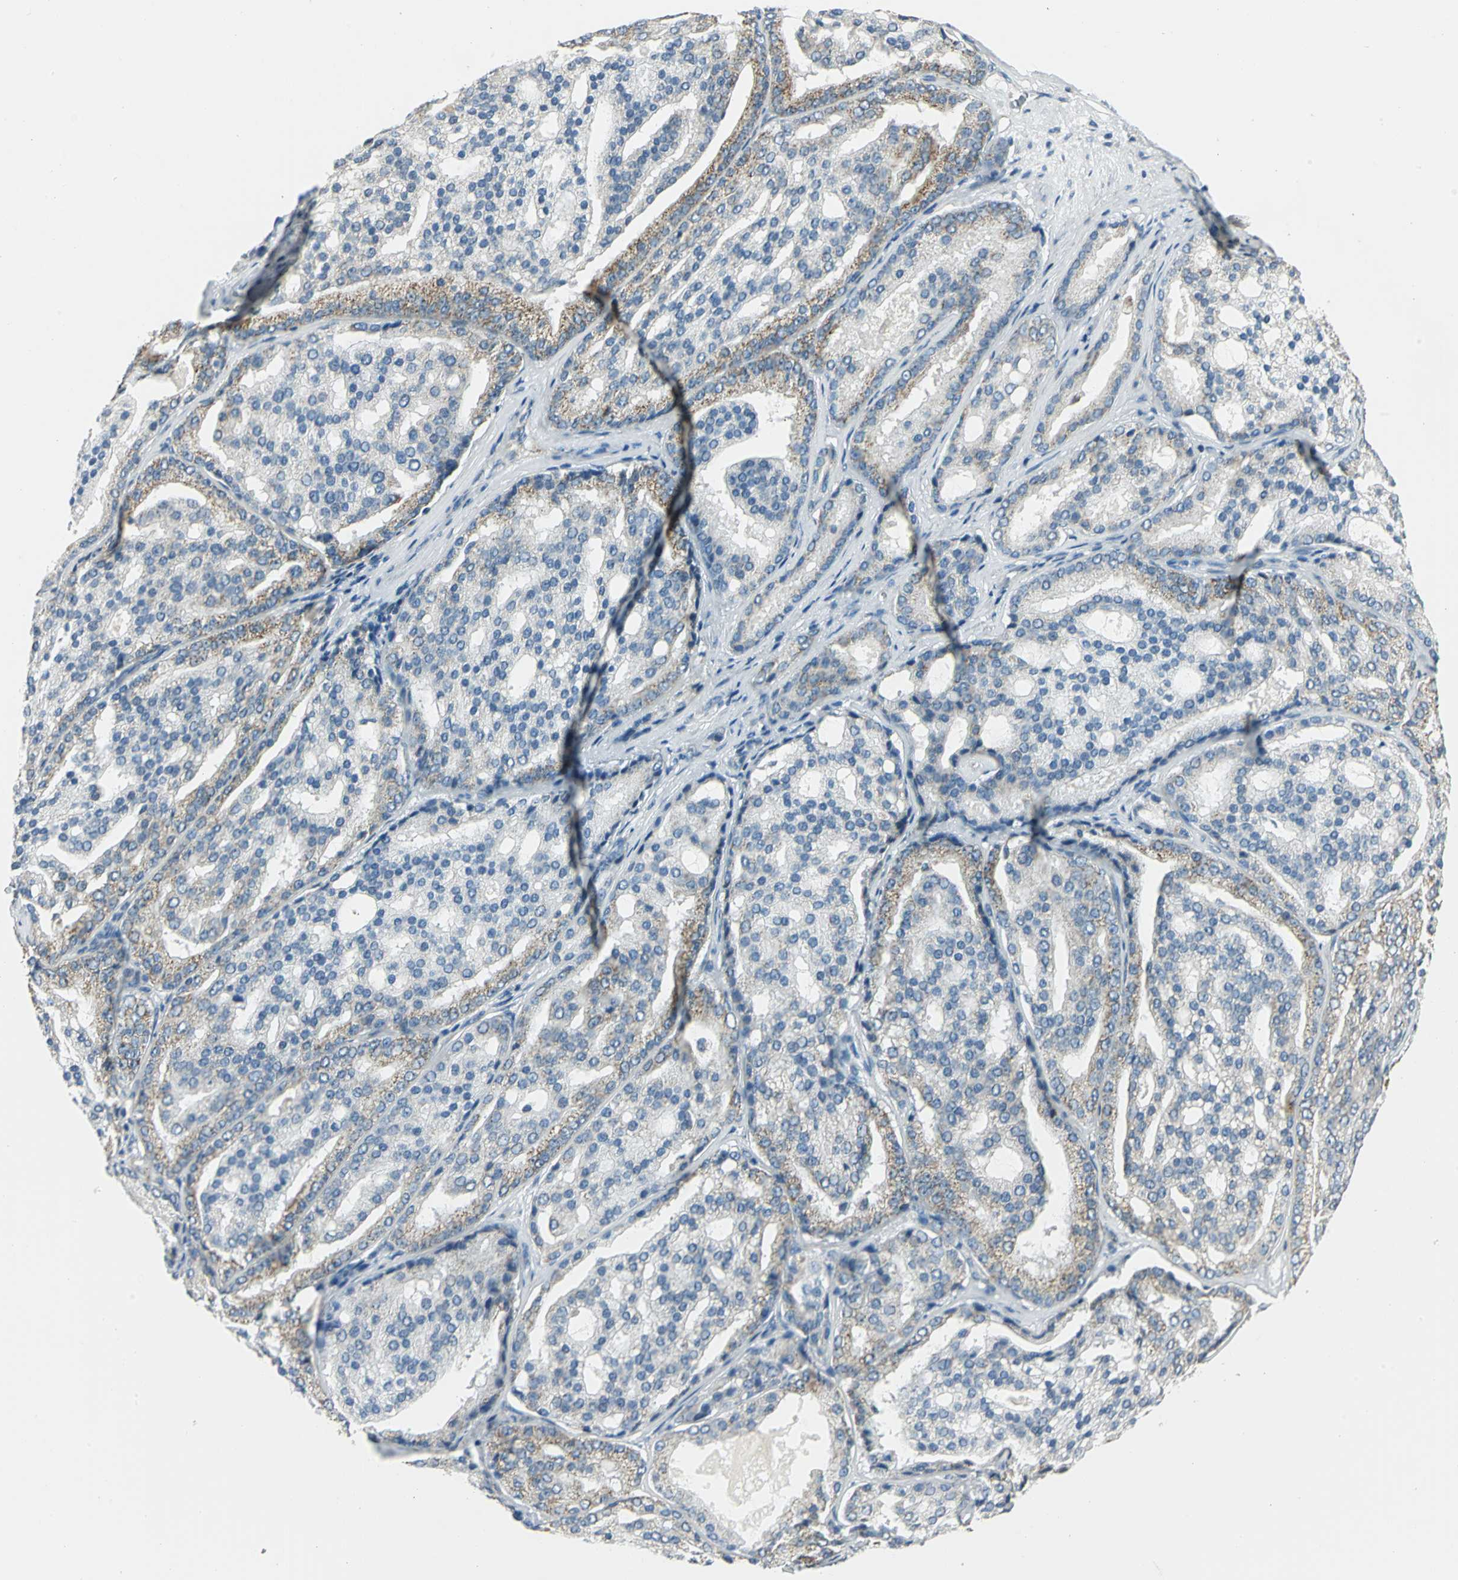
{"staining": {"intensity": "moderate", "quantity": "25%-75%", "location": "cytoplasmic/membranous"}, "tissue": "prostate cancer", "cell_type": "Tumor cells", "image_type": "cancer", "snomed": [{"axis": "morphology", "description": "Adenocarcinoma, High grade"}, {"axis": "topography", "description": "Prostate"}], "caption": "Tumor cells exhibit moderate cytoplasmic/membranous staining in approximately 25%-75% of cells in adenocarcinoma (high-grade) (prostate). (DAB = brown stain, brightfield microscopy at high magnification).", "gene": "ACADM", "patient": {"sex": "male", "age": 64}}